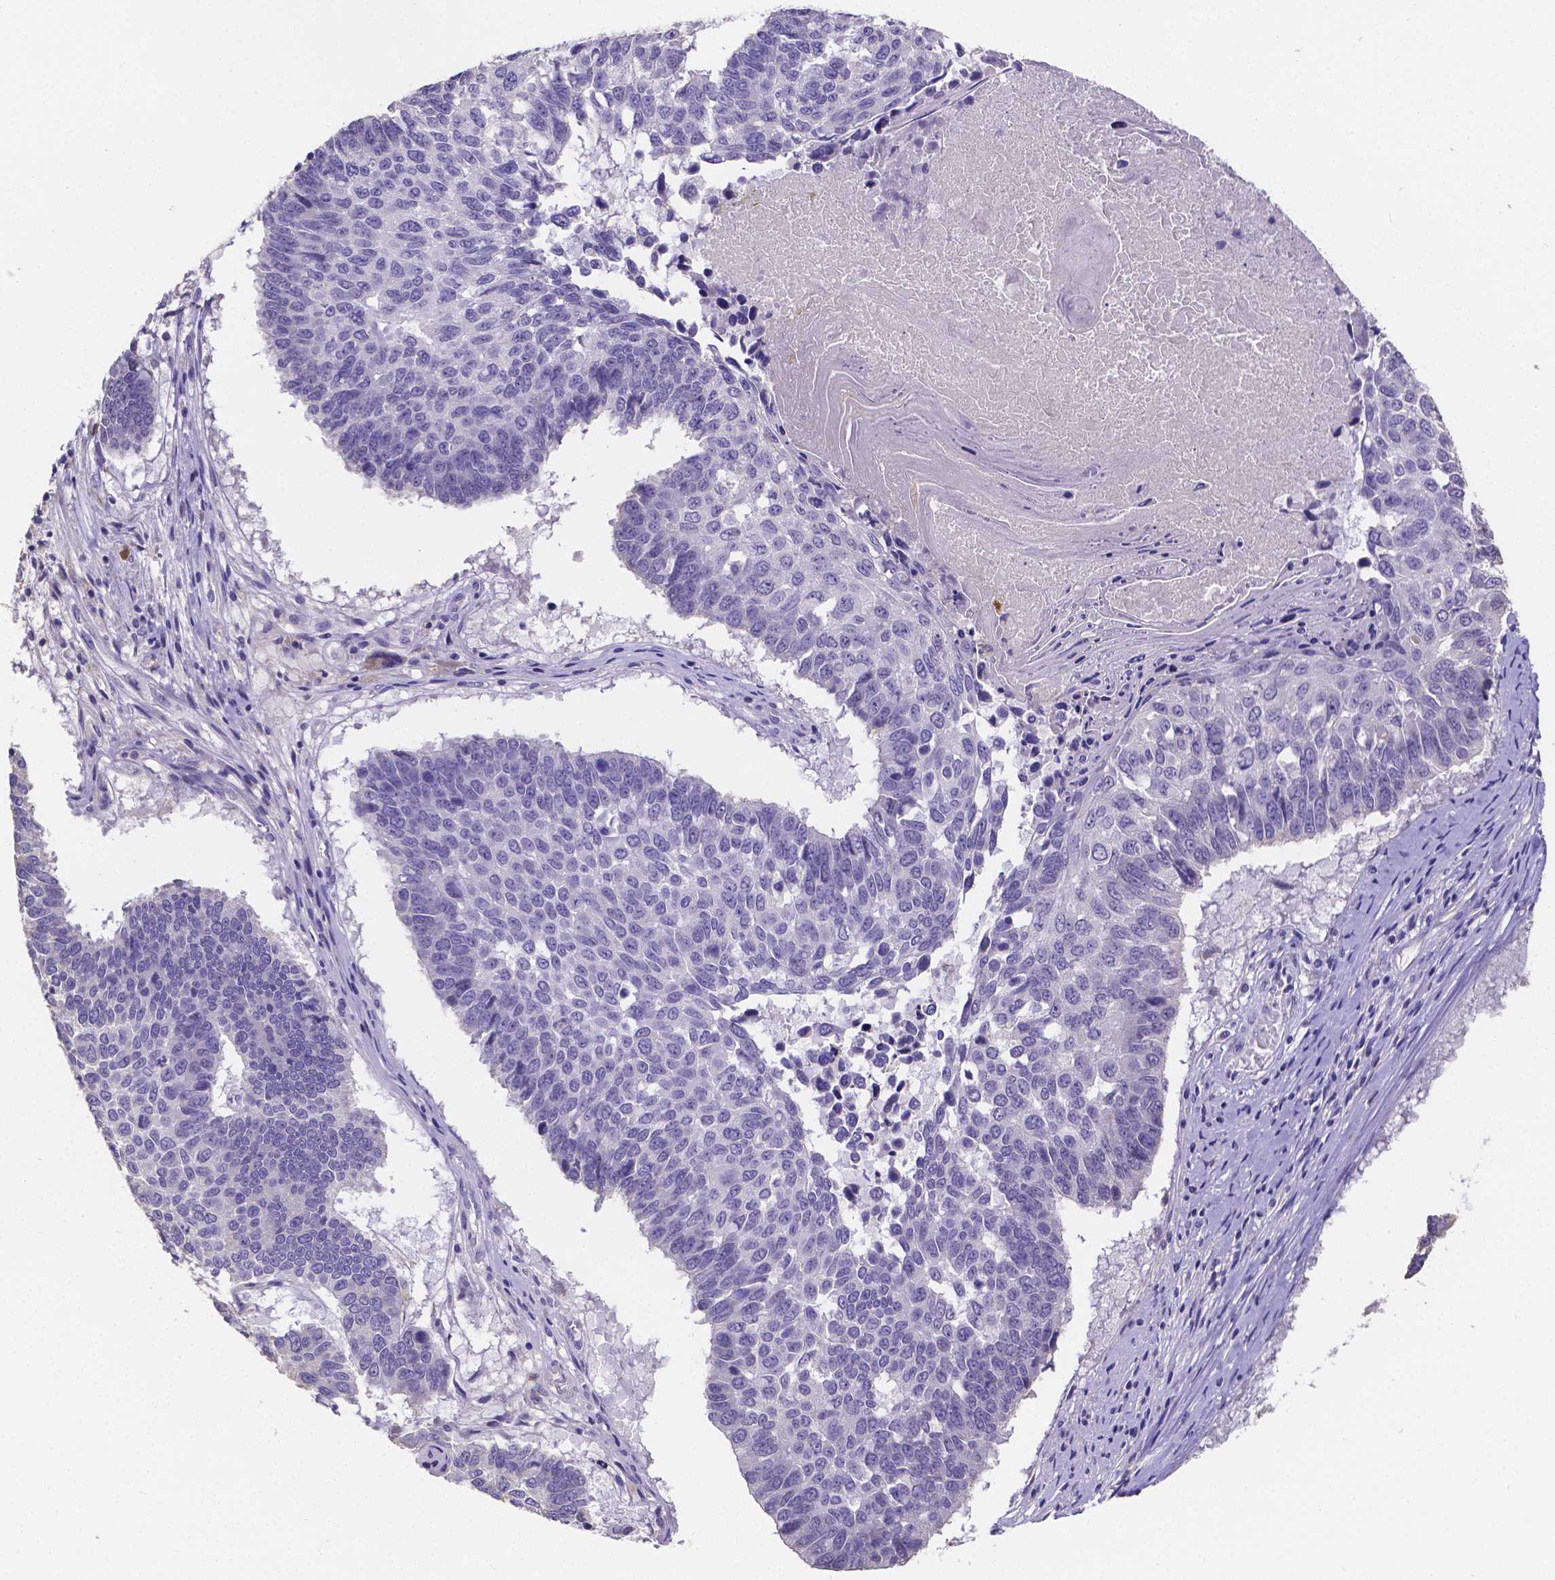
{"staining": {"intensity": "negative", "quantity": "none", "location": "none"}, "tissue": "lung cancer", "cell_type": "Tumor cells", "image_type": "cancer", "snomed": [{"axis": "morphology", "description": "Squamous cell carcinoma, NOS"}, {"axis": "topography", "description": "Lung"}], "caption": "The immunohistochemistry micrograph has no significant staining in tumor cells of lung cancer tissue.", "gene": "ATP6V1D", "patient": {"sex": "male", "age": 73}}